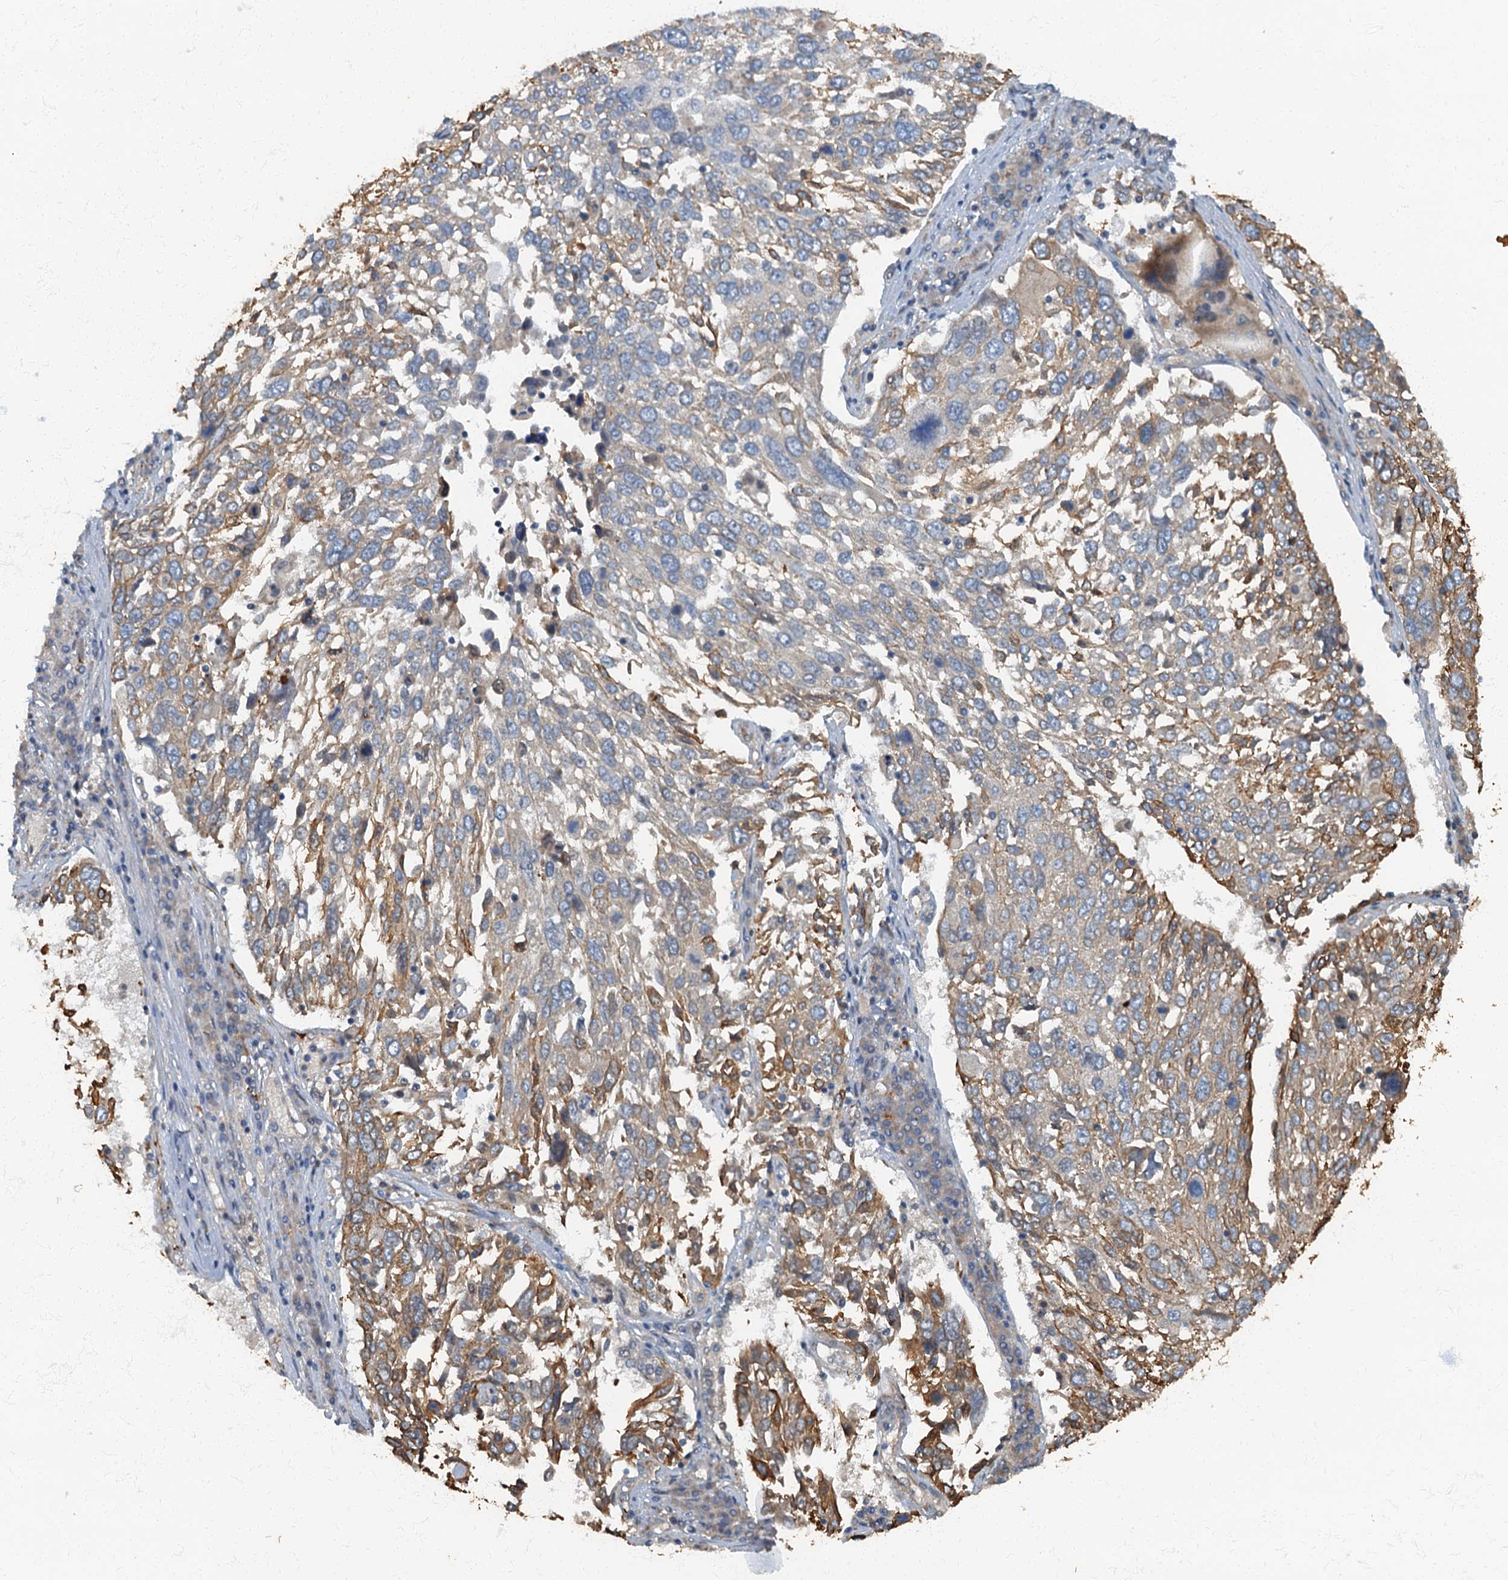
{"staining": {"intensity": "moderate", "quantity": "25%-75%", "location": "cytoplasmic/membranous"}, "tissue": "lung cancer", "cell_type": "Tumor cells", "image_type": "cancer", "snomed": [{"axis": "morphology", "description": "Squamous cell carcinoma, NOS"}, {"axis": "topography", "description": "Lung"}], "caption": "High-power microscopy captured an IHC micrograph of lung cancer, revealing moderate cytoplasmic/membranous positivity in about 25%-75% of tumor cells.", "gene": "ARL11", "patient": {"sex": "male", "age": 65}}